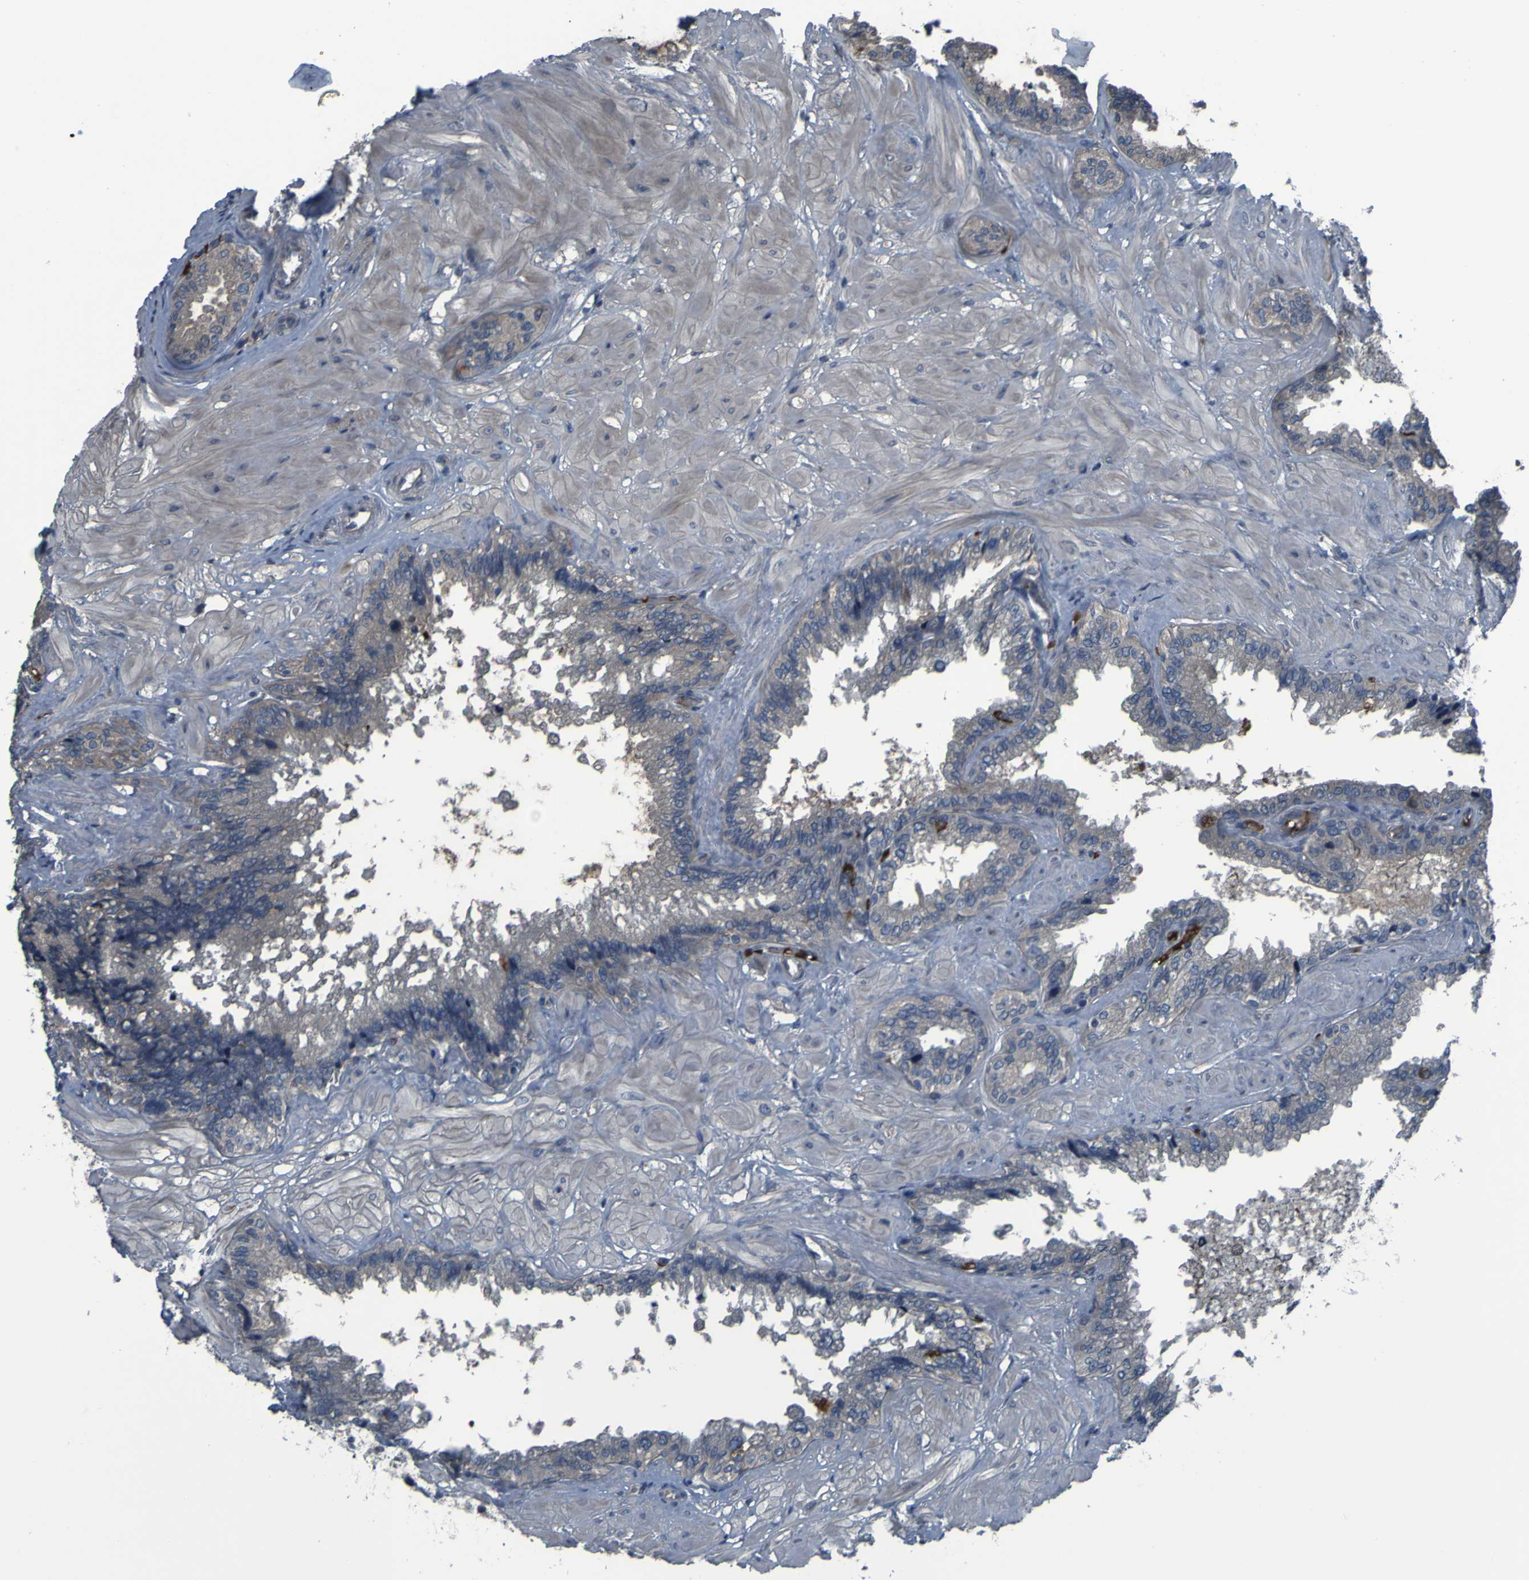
{"staining": {"intensity": "negative", "quantity": "none", "location": "none"}, "tissue": "seminal vesicle", "cell_type": "Glandular cells", "image_type": "normal", "snomed": [{"axis": "morphology", "description": "Normal tissue, NOS"}, {"axis": "topography", "description": "Seminal veicle"}], "caption": "Immunohistochemical staining of benign human seminal vesicle shows no significant staining in glandular cells. (DAB IHC with hematoxylin counter stain).", "gene": "GRAMD1A", "patient": {"sex": "male", "age": 46}}